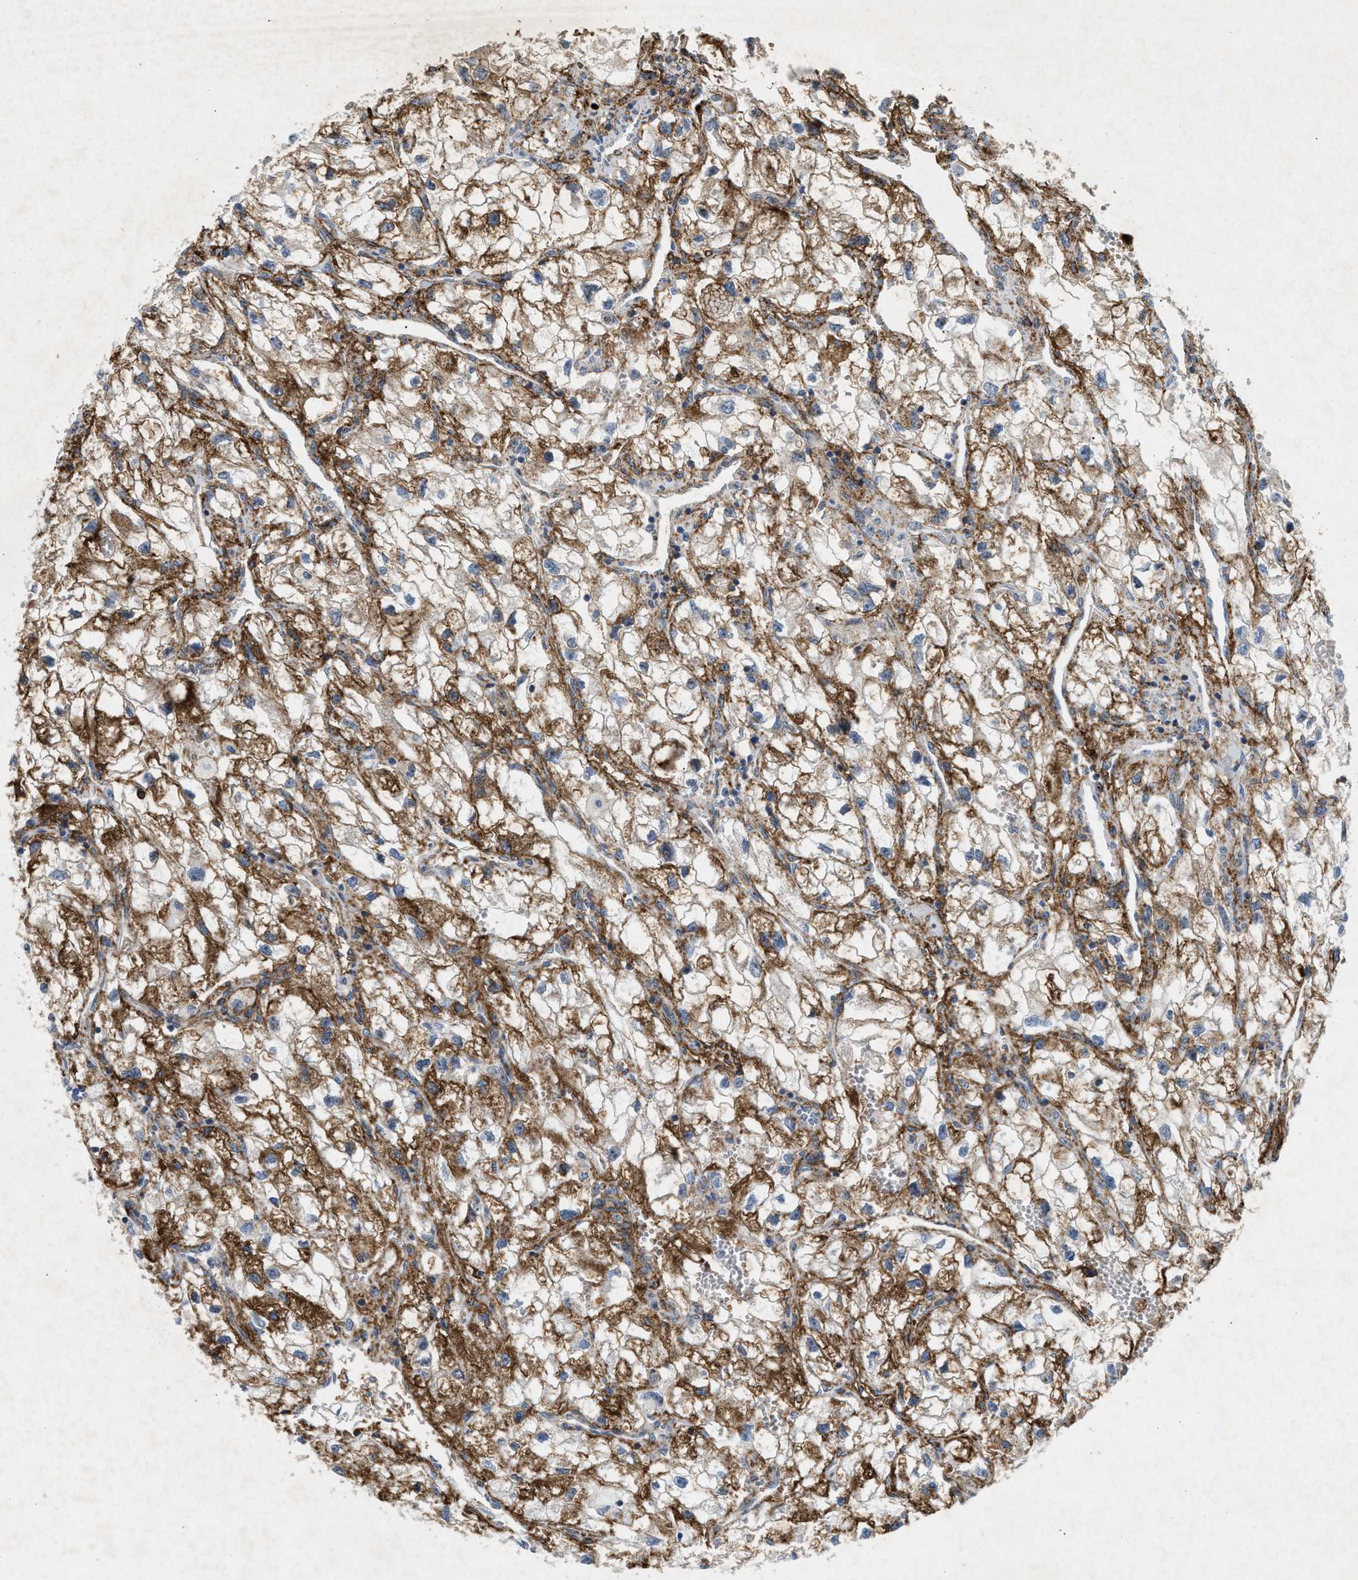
{"staining": {"intensity": "moderate", "quantity": ">75%", "location": "cytoplasmic/membranous"}, "tissue": "renal cancer", "cell_type": "Tumor cells", "image_type": "cancer", "snomed": [{"axis": "morphology", "description": "Adenocarcinoma, NOS"}, {"axis": "topography", "description": "Kidney"}], "caption": "This micrograph demonstrates IHC staining of human renal cancer (adenocarcinoma), with medium moderate cytoplasmic/membranous staining in about >75% of tumor cells.", "gene": "ZPR1", "patient": {"sex": "female", "age": 70}}